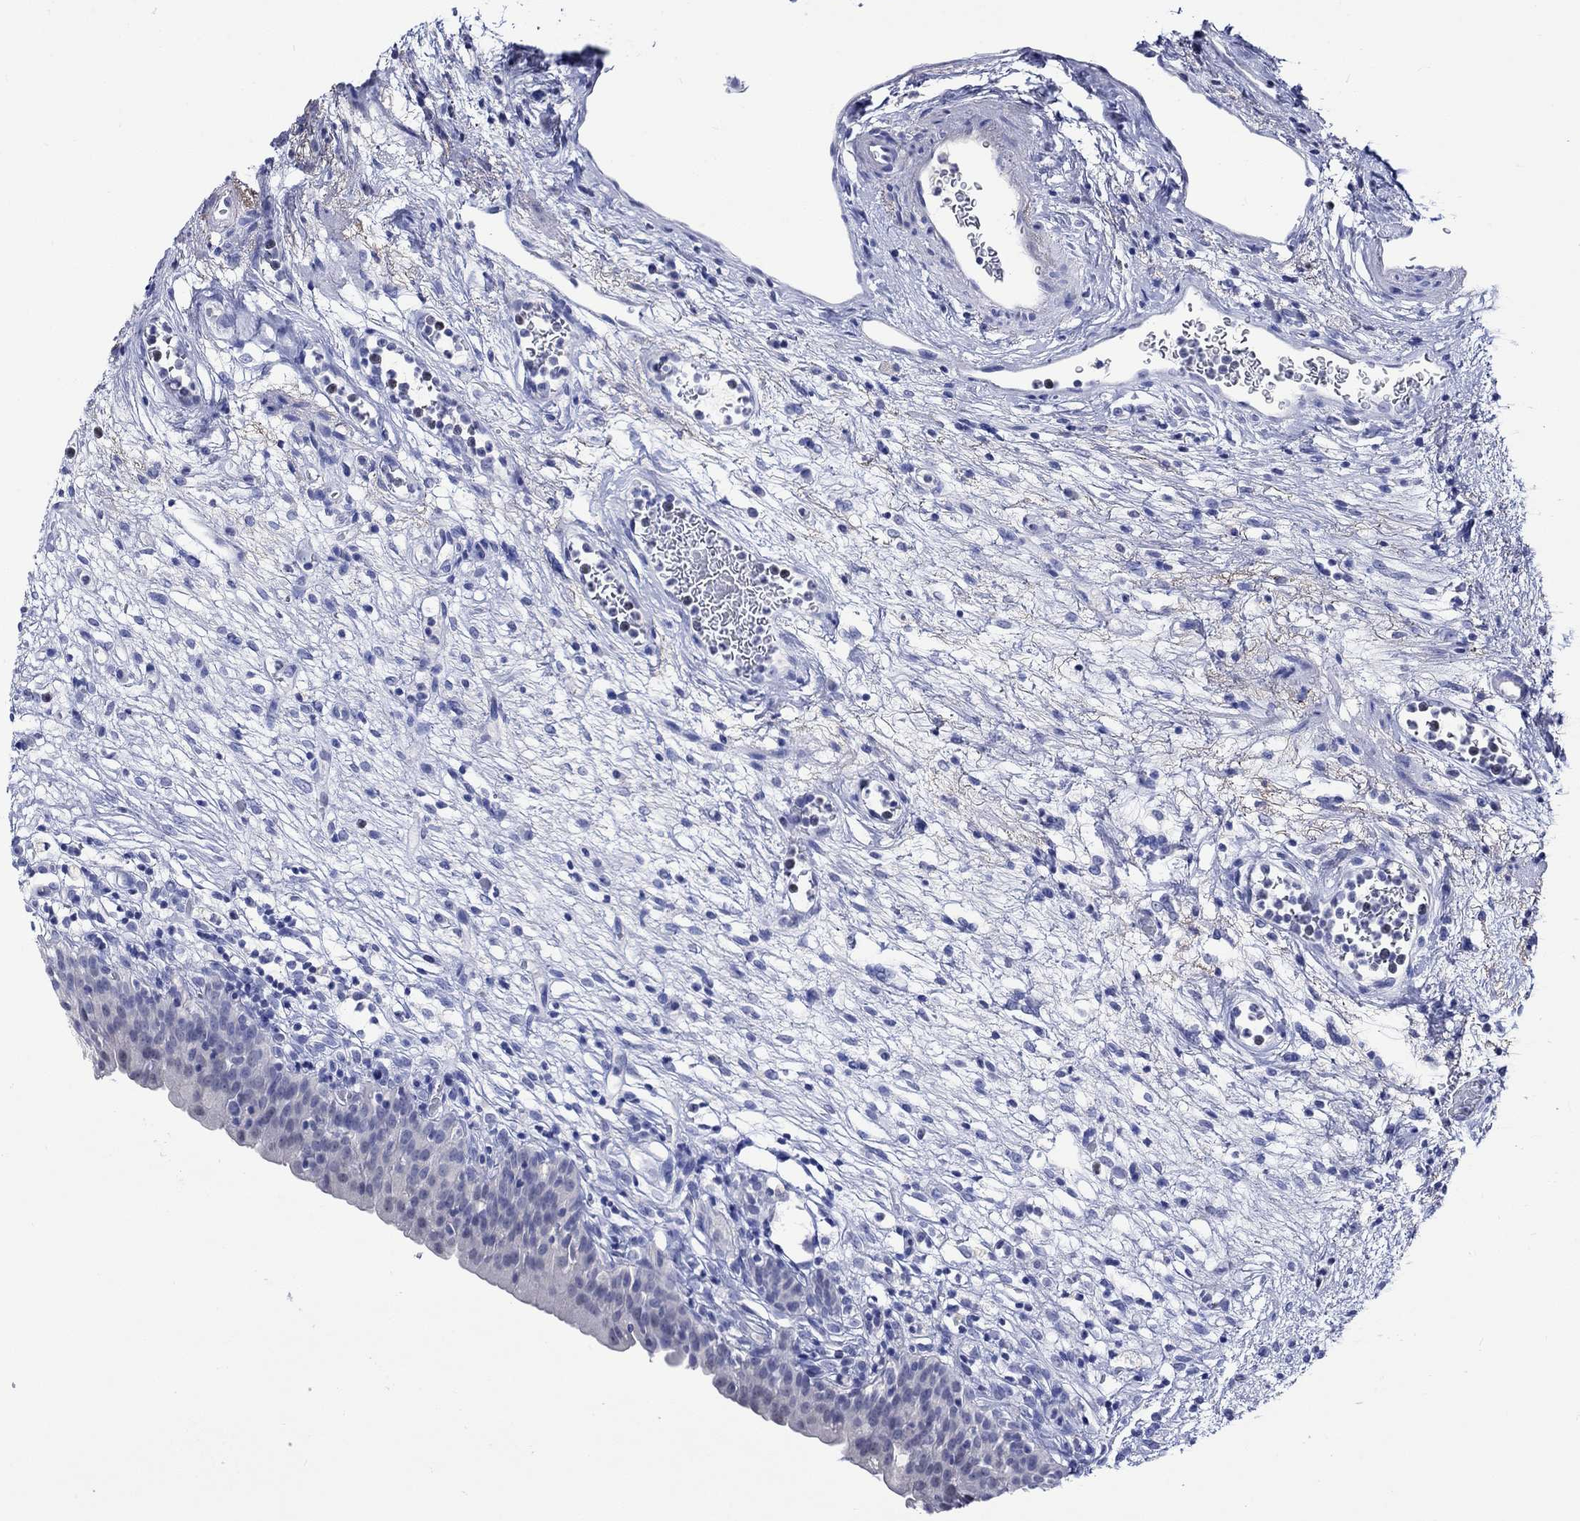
{"staining": {"intensity": "negative", "quantity": "none", "location": "none"}, "tissue": "urinary bladder", "cell_type": "Urothelial cells", "image_type": "normal", "snomed": [{"axis": "morphology", "description": "Normal tissue, NOS"}, {"axis": "topography", "description": "Urinary bladder"}], "caption": "A high-resolution photomicrograph shows immunohistochemistry (IHC) staining of benign urinary bladder, which reveals no significant staining in urothelial cells.", "gene": "KLHL35", "patient": {"sex": "male", "age": 76}}